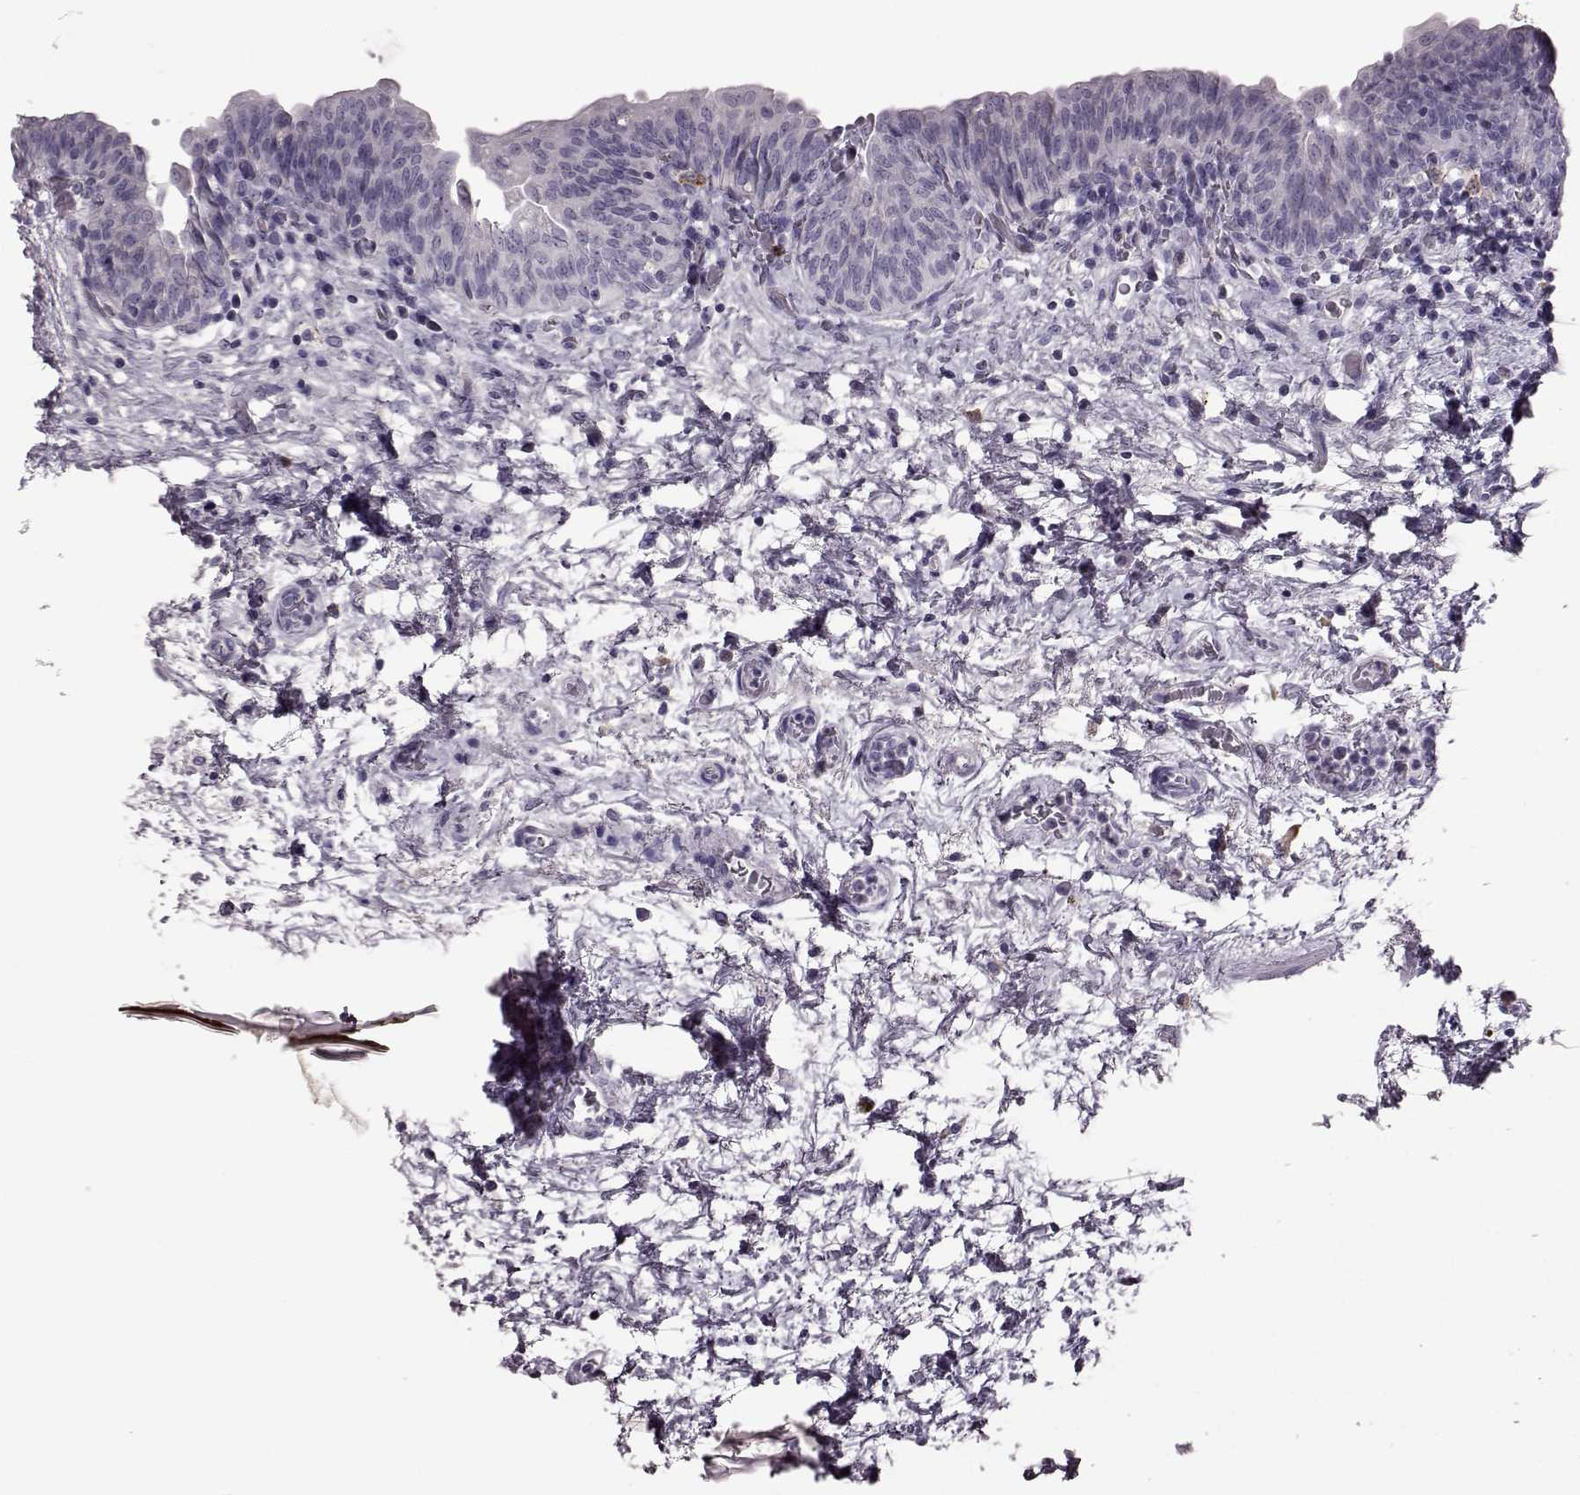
{"staining": {"intensity": "negative", "quantity": "none", "location": "none"}, "tissue": "urinary bladder", "cell_type": "Urothelial cells", "image_type": "normal", "snomed": [{"axis": "morphology", "description": "Normal tissue, NOS"}, {"axis": "topography", "description": "Urinary bladder"}], "caption": "DAB immunohistochemical staining of unremarkable human urinary bladder exhibits no significant expression in urothelial cells.", "gene": "SNTG1", "patient": {"sex": "male", "age": 69}}